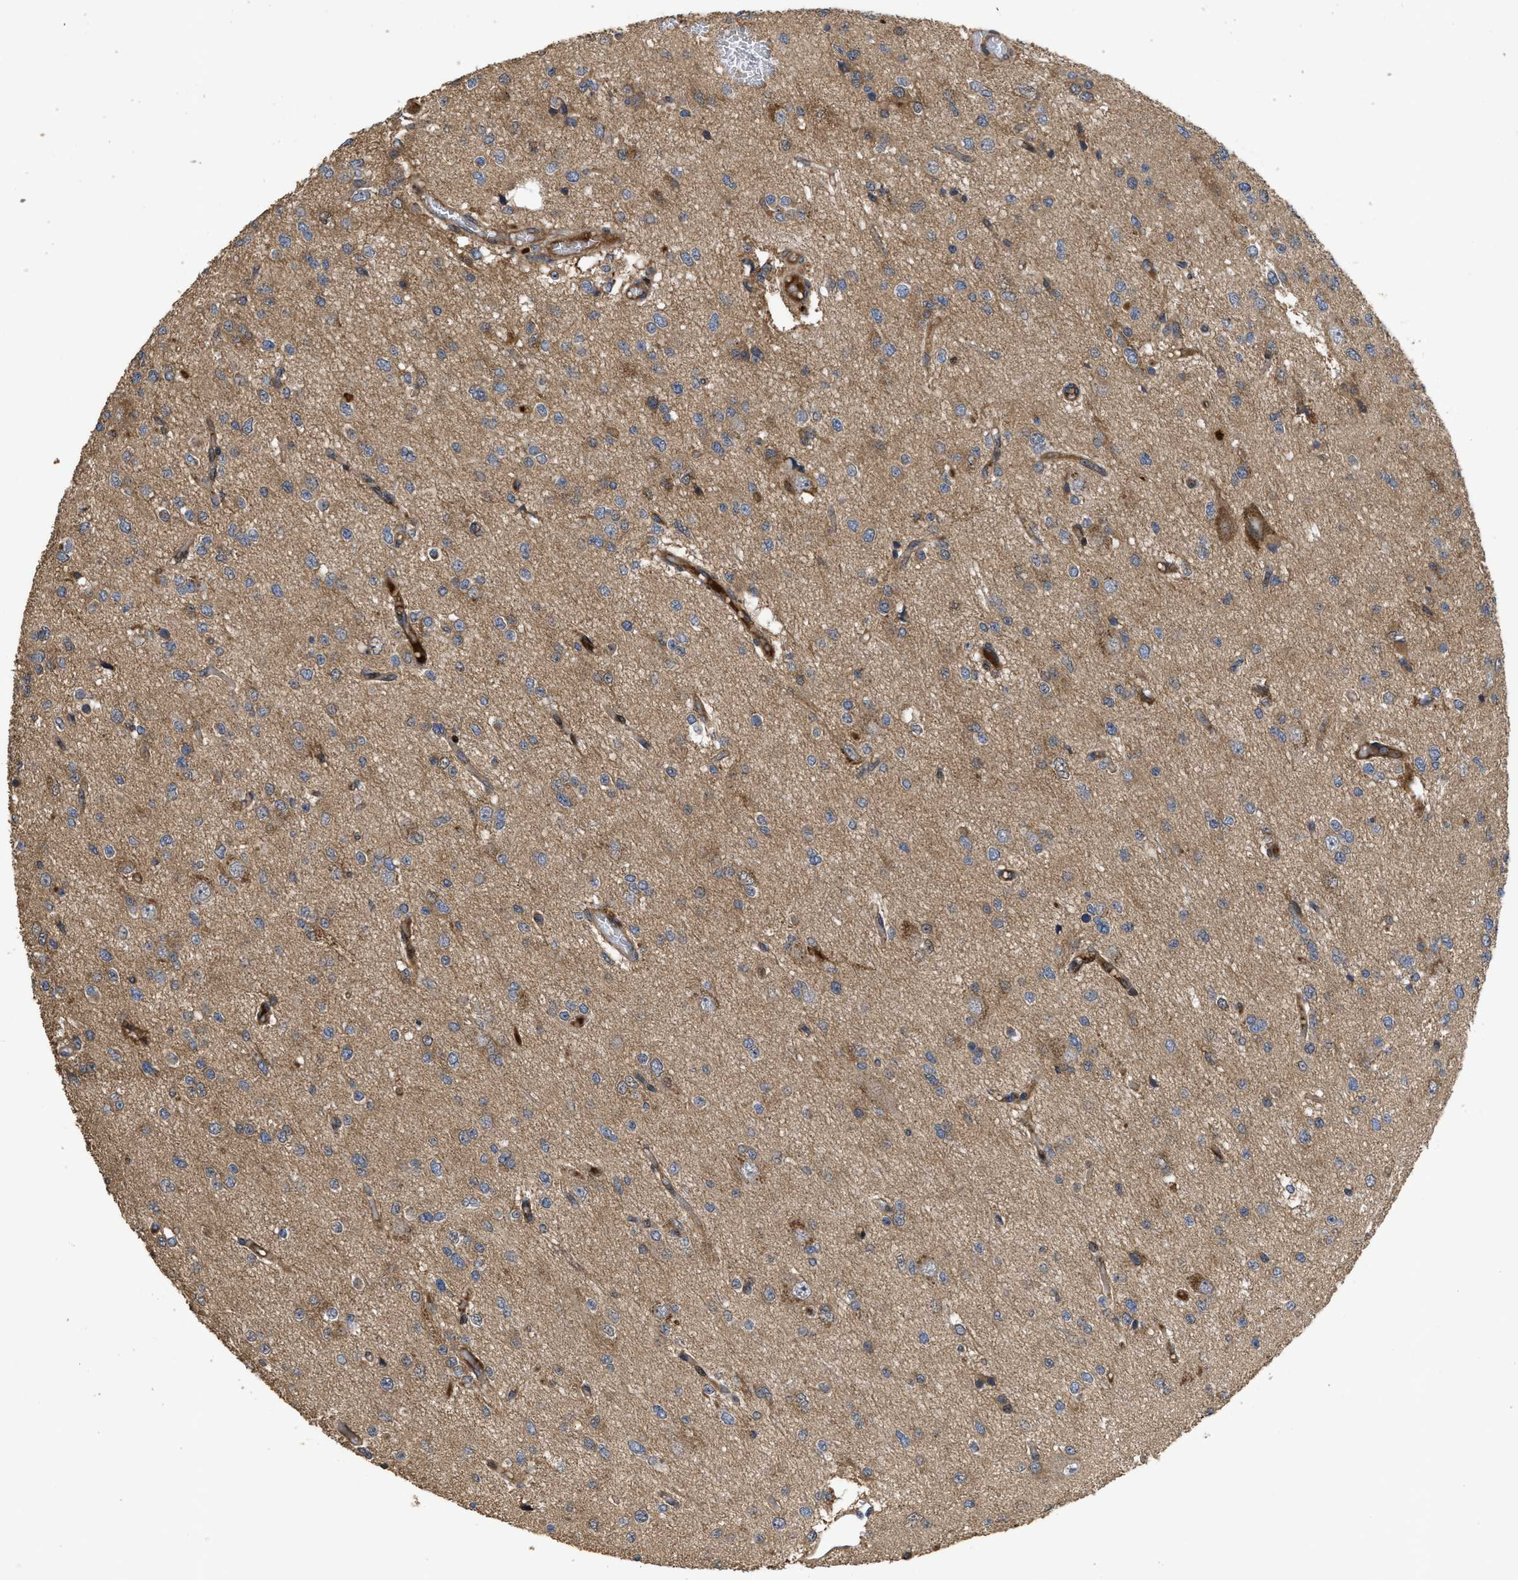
{"staining": {"intensity": "moderate", "quantity": "<25%", "location": "cytoplasmic/membranous"}, "tissue": "glioma", "cell_type": "Tumor cells", "image_type": "cancer", "snomed": [{"axis": "morphology", "description": "Glioma, malignant, Low grade"}, {"axis": "topography", "description": "Brain"}], "caption": "The micrograph exhibits immunohistochemical staining of glioma. There is moderate cytoplasmic/membranous expression is appreciated in approximately <25% of tumor cells. (Stains: DAB (3,3'-diaminobenzidine) in brown, nuclei in blue, Microscopy: brightfield microscopy at high magnification).", "gene": "CBR3", "patient": {"sex": "male", "age": 38}}